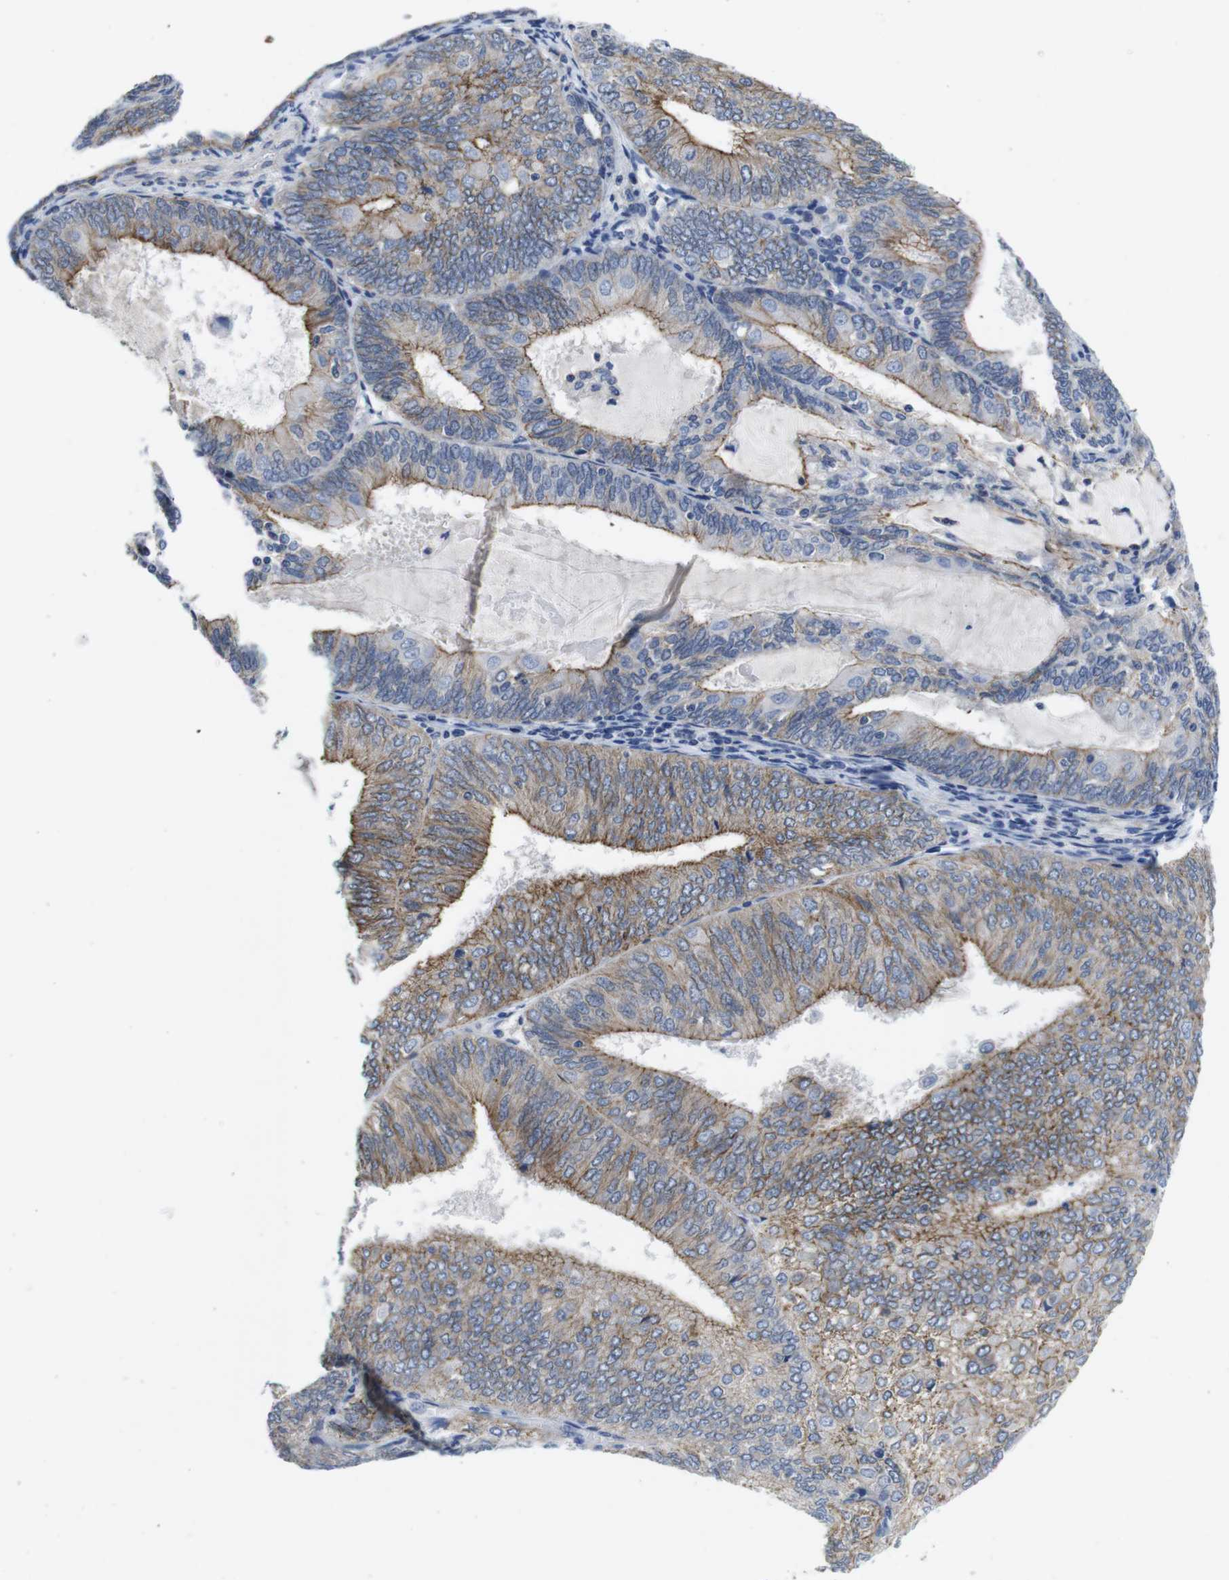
{"staining": {"intensity": "moderate", "quantity": "25%-75%", "location": "cytoplasmic/membranous"}, "tissue": "endometrial cancer", "cell_type": "Tumor cells", "image_type": "cancer", "snomed": [{"axis": "morphology", "description": "Adenocarcinoma, NOS"}, {"axis": "topography", "description": "Endometrium"}], "caption": "Protein expression analysis of human endometrial cancer (adenocarcinoma) reveals moderate cytoplasmic/membranous expression in approximately 25%-75% of tumor cells.", "gene": "SCRIB", "patient": {"sex": "female", "age": 81}}